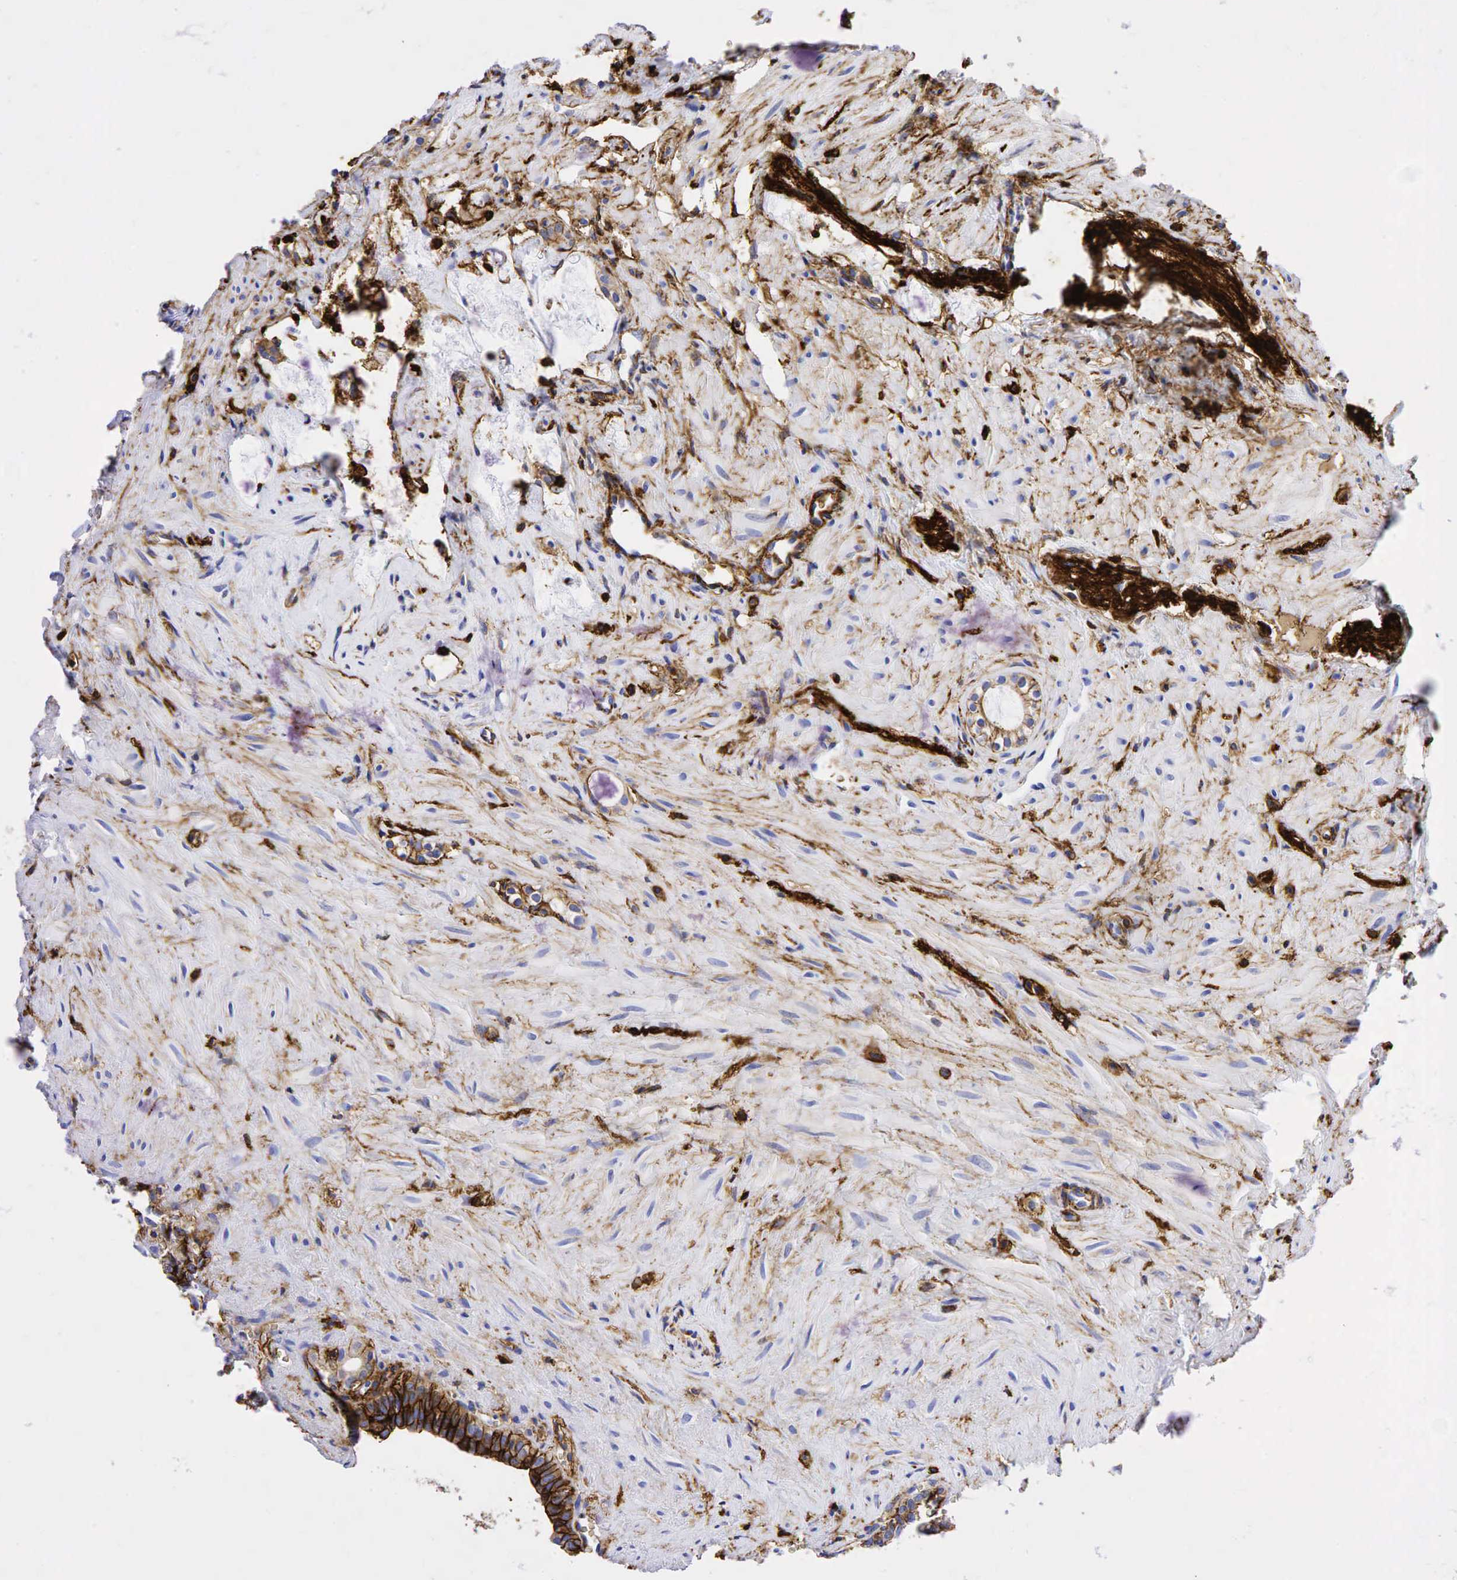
{"staining": {"intensity": "moderate", "quantity": ">75%", "location": "cytoplasmic/membranous"}, "tissue": "seminal vesicle", "cell_type": "Glandular cells", "image_type": "normal", "snomed": [{"axis": "morphology", "description": "Normal tissue, NOS"}, {"axis": "topography", "description": "Seminal veicle"}], "caption": "The histopathology image demonstrates a brown stain indicating the presence of a protein in the cytoplasmic/membranous of glandular cells in seminal vesicle. (brown staining indicates protein expression, while blue staining denotes nuclei).", "gene": "CD44", "patient": {"sex": "male", "age": 60}}